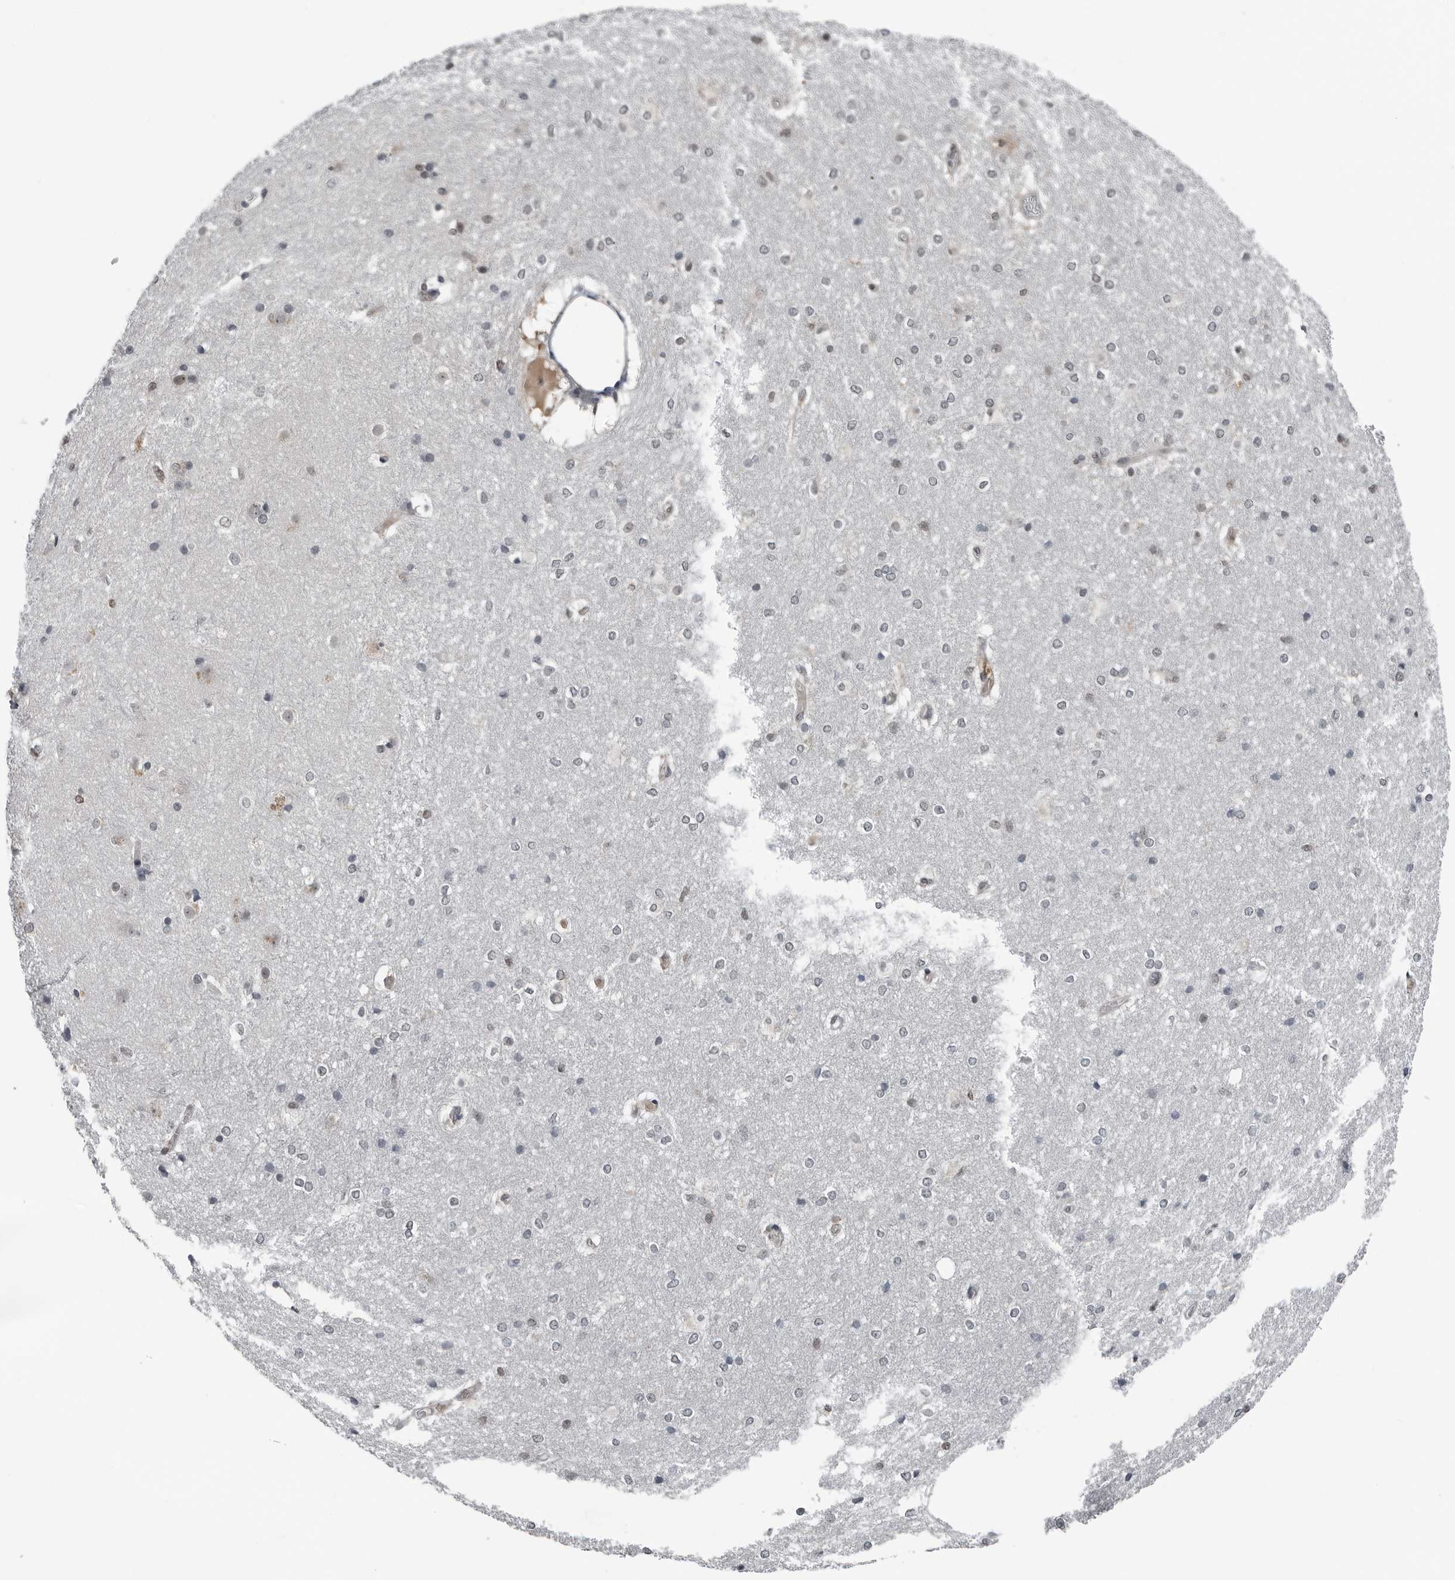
{"staining": {"intensity": "moderate", "quantity": "<25%", "location": "cytoplasmic/membranous"}, "tissue": "caudate", "cell_type": "Glial cells", "image_type": "normal", "snomed": [{"axis": "morphology", "description": "Normal tissue, NOS"}, {"axis": "topography", "description": "Lateral ventricle wall"}], "caption": "Caudate stained with DAB immunohistochemistry demonstrates low levels of moderate cytoplasmic/membranous expression in about <25% of glial cells. The staining was performed using DAB (3,3'-diaminobenzidine), with brown indicating positive protein expression. Nuclei are stained blue with hematoxylin.", "gene": "AKR1A1", "patient": {"sex": "female", "age": 19}}